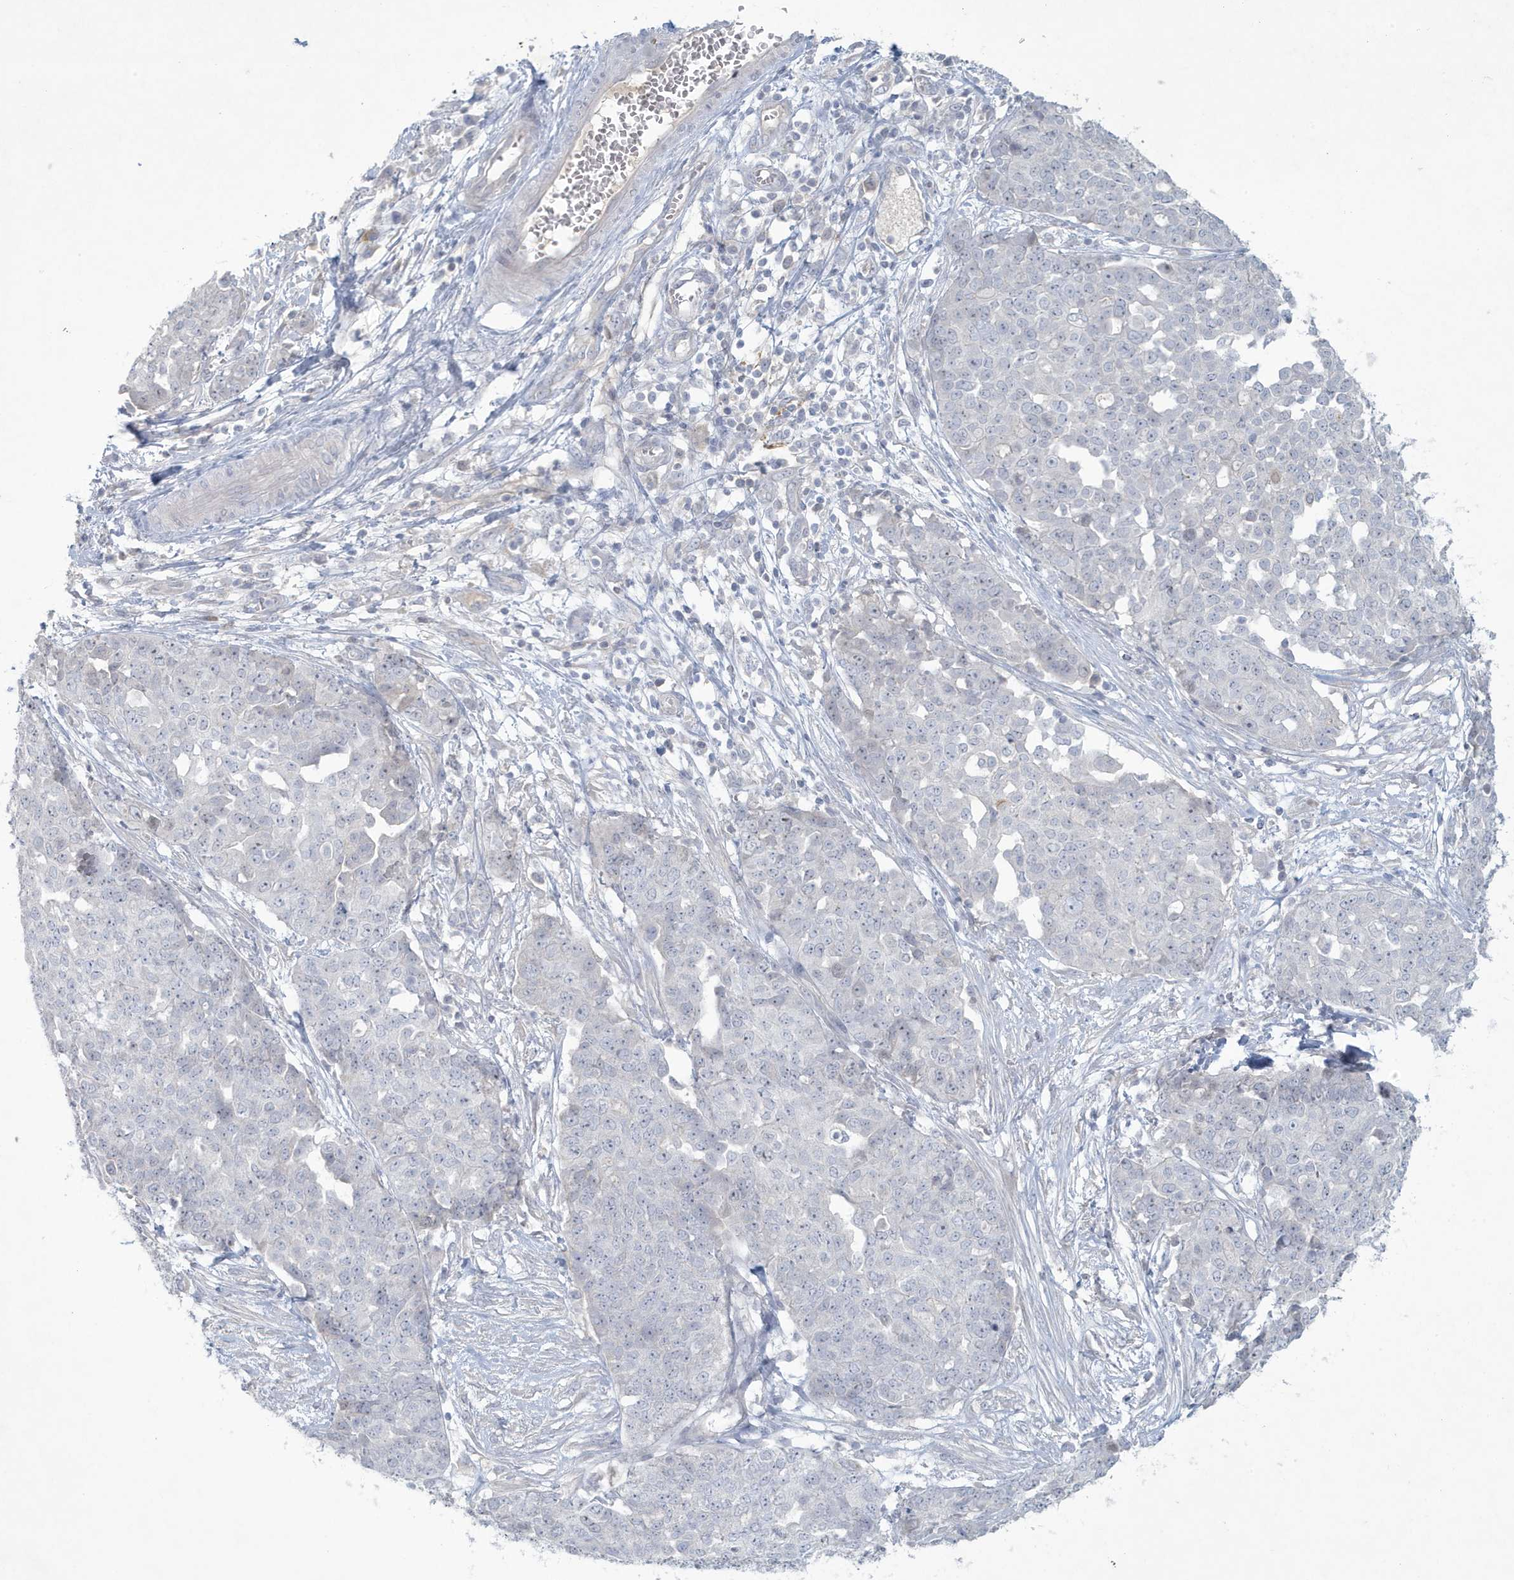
{"staining": {"intensity": "negative", "quantity": "none", "location": "none"}, "tissue": "ovarian cancer", "cell_type": "Tumor cells", "image_type": "cancer", "snomed": [{"axis": "morphology", "description": "Cystadenocarcinoma, serous, NOS"}, {"axis": "topography", "description": "Soft tissue"}, {"axis": "topography", "description": "Ovary"}], "caption": "Tumor cells are negative for protein expression in human ovarian cancer.", "gene": "CCDC24", "patient": {"sex": "female", "age": 57}}